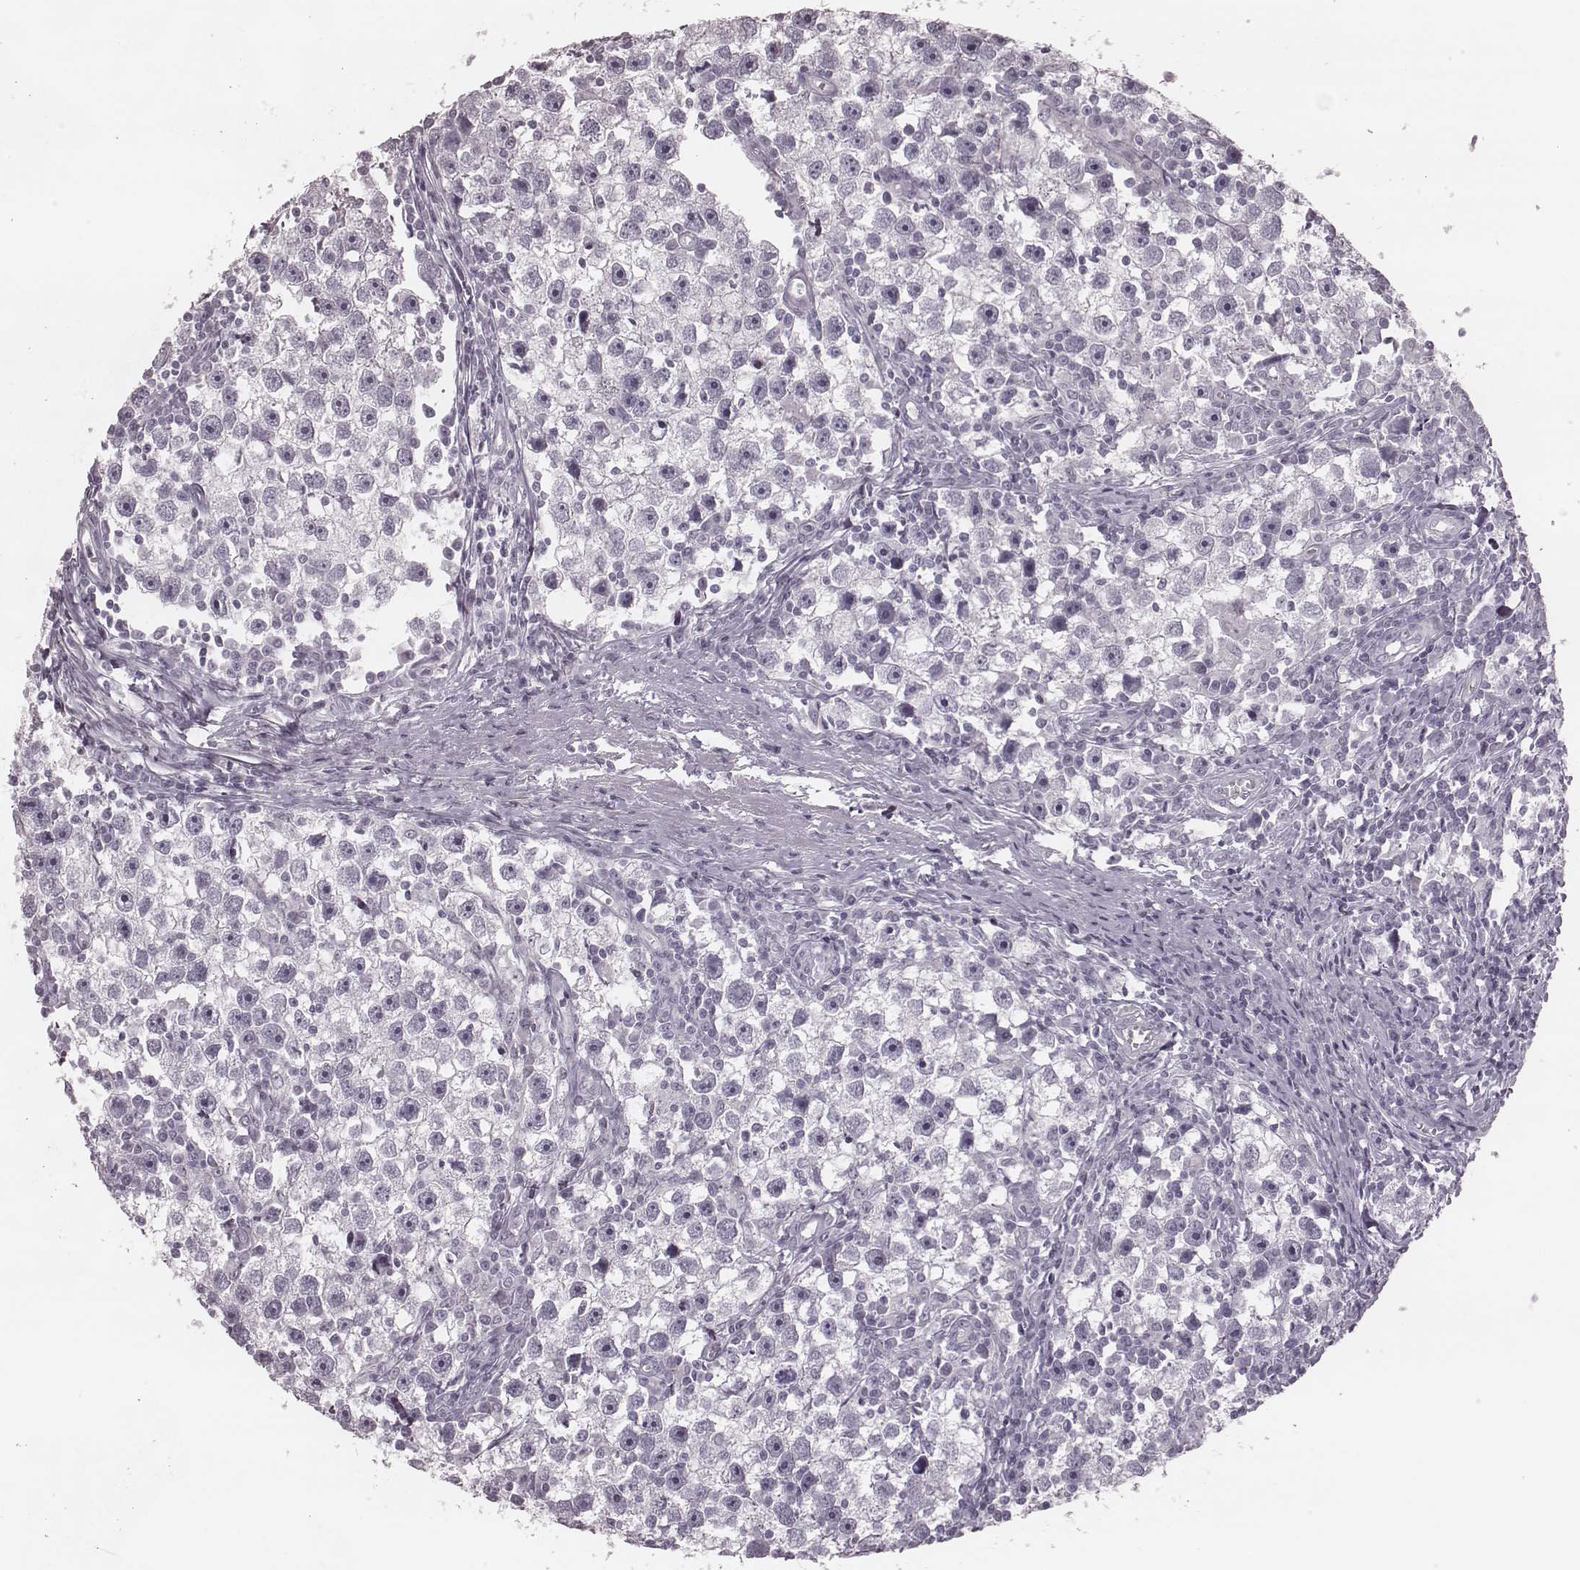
{"staining": {"intensity": "negative", "quantity": "none", "location": "none"}, "tissue": "testis cancer", "cell_type": "Tumor cells", "image_type": "cancer", "snomed": [{"axis": "morphology", "description": "Seminoma, NOS"}, {"axis": "topography", "description": "Testis"}], "caption": "IHC micrograph of seminoma (testis) stained for a protein (brown), which shows no staining in tumor cells.", "gene": "KRT74", "patient": {"sex": "male", "age": 30}}